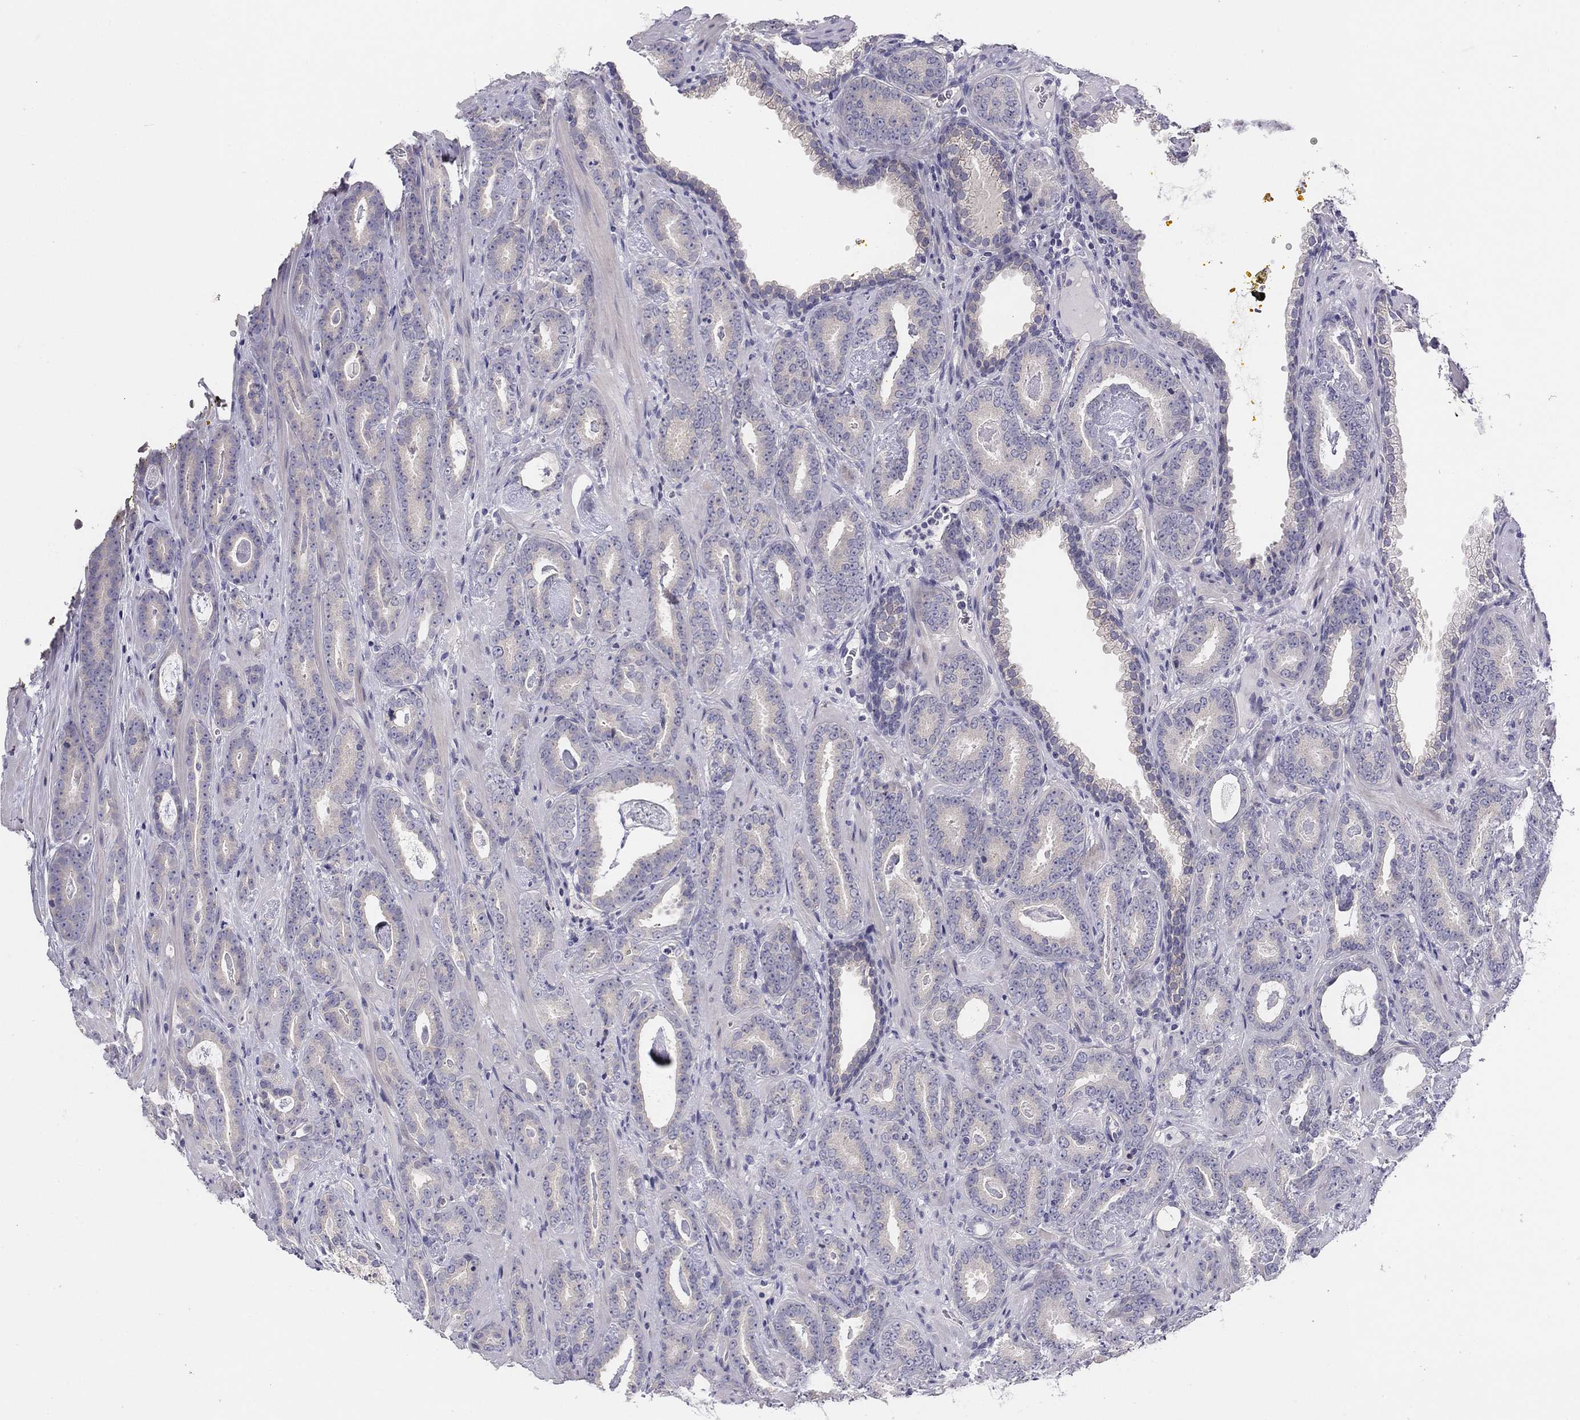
{"staining": {"intensity": "negative", "quantity": "none", "location": "none"}, "tissue": "prostate cancer", "cell_type": "Tumor cells", "image_type": "cancer", "snomed": [{"axis": "morphology", "description": "Adenocarcinoma, Medium grade"}, {"axis": "topography", "description": "Prostate and seminal vesicle, NOS"}, {"axis": "topography", "description": "Prostate"}], "caption": "Tumor cells are negative for protein expression in human prostate cancer.", "gene": "MGAT4C", "patient": {"sex": "male", "age": 54}}